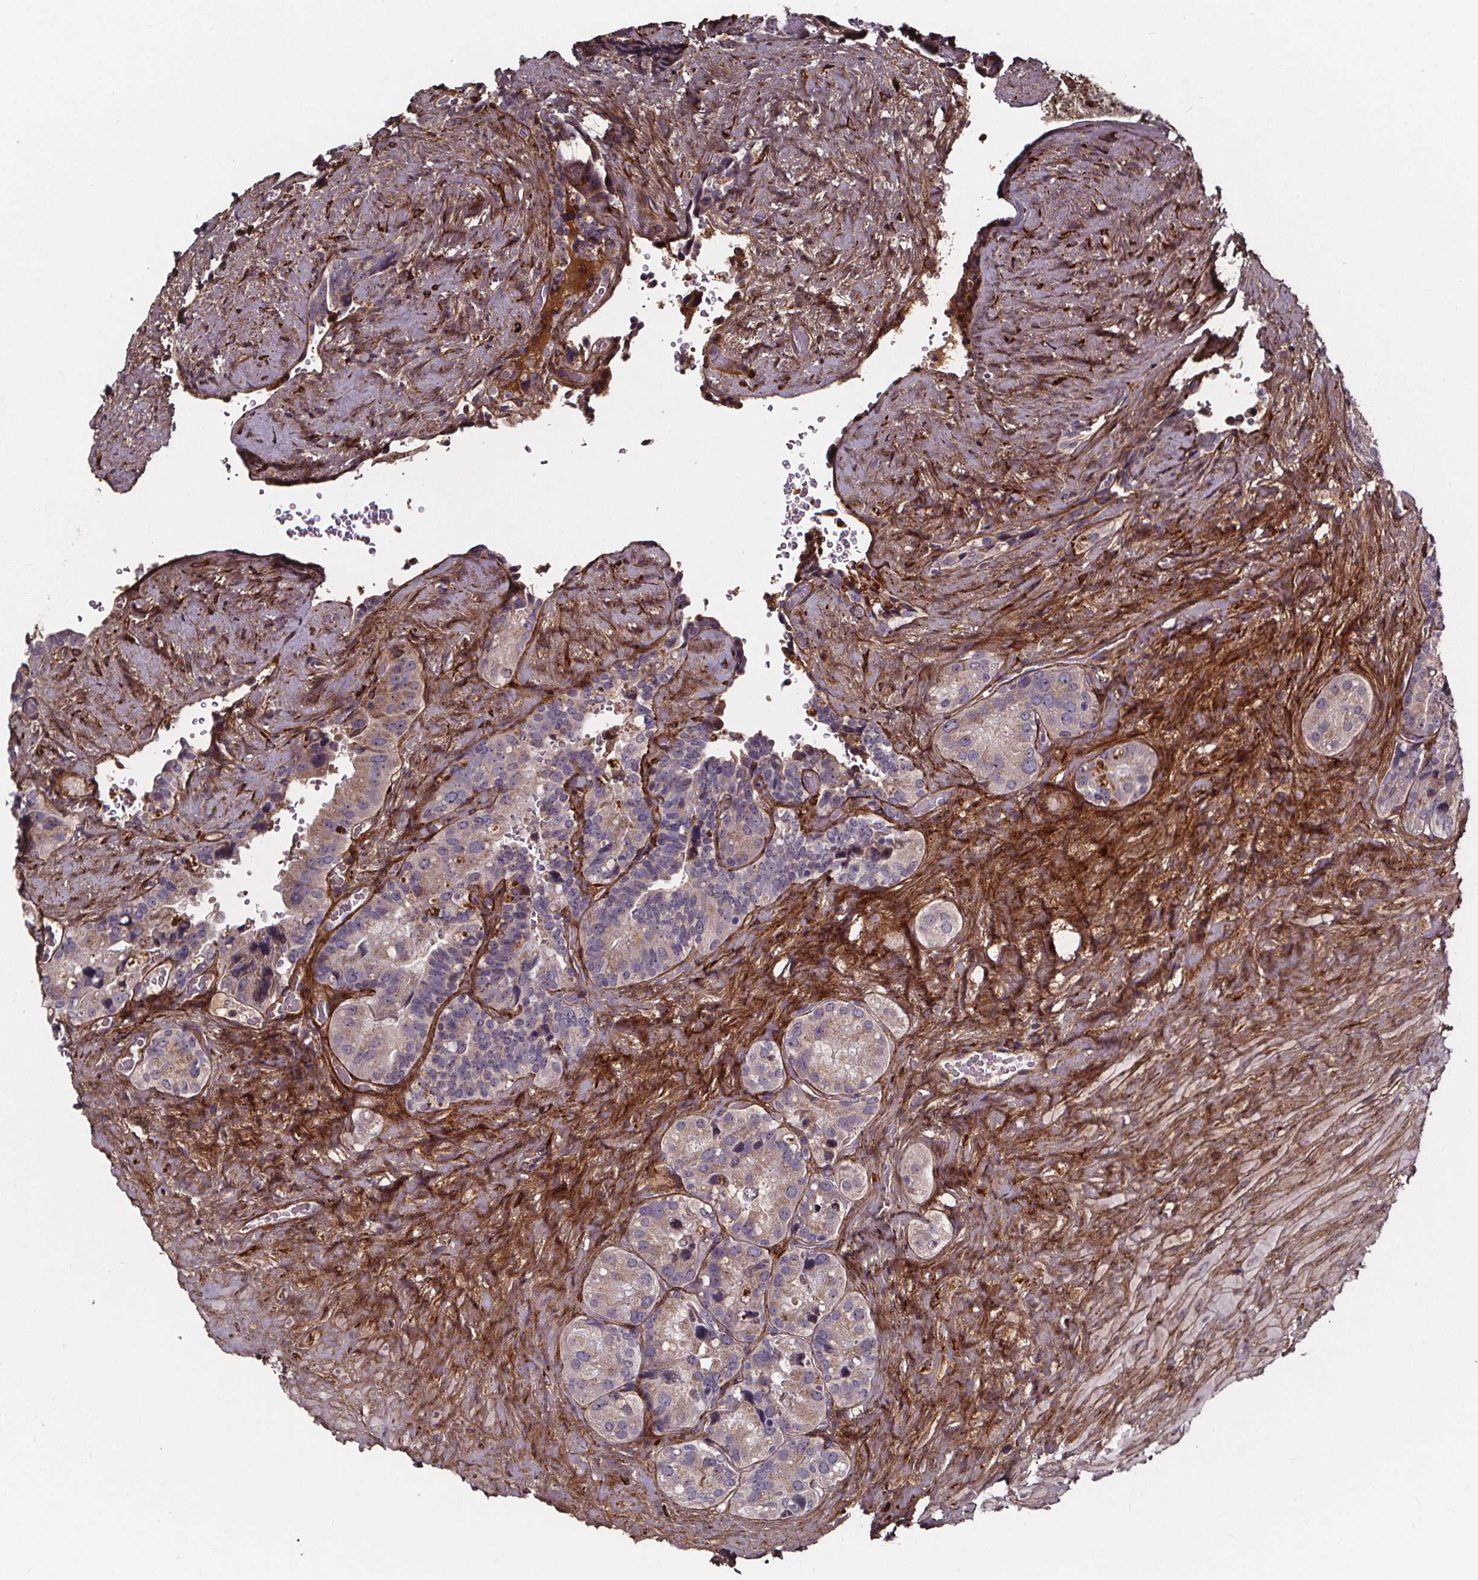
{"staining": {"intensity": "weak", "quantity": "25%-75%", "location": "cytoplasmic/membranous"}, "tissue": "seminal vesicle", "cell_type": "Glandular cells", "image_type": "normal", "snomed": [{"axis": "morphology", "description": "Normal tissue, NOS"}, {"axis": "topography", "description": "Seminal veicle"}], "caption": "Seminal vesicle stained with a brown dye reveals weak cytoplasmic/membranous positive expression in approximately 25%-75% of glandular cells.", "gene": "AEBP1", "patient": {"sex": "male", "age": 69}}